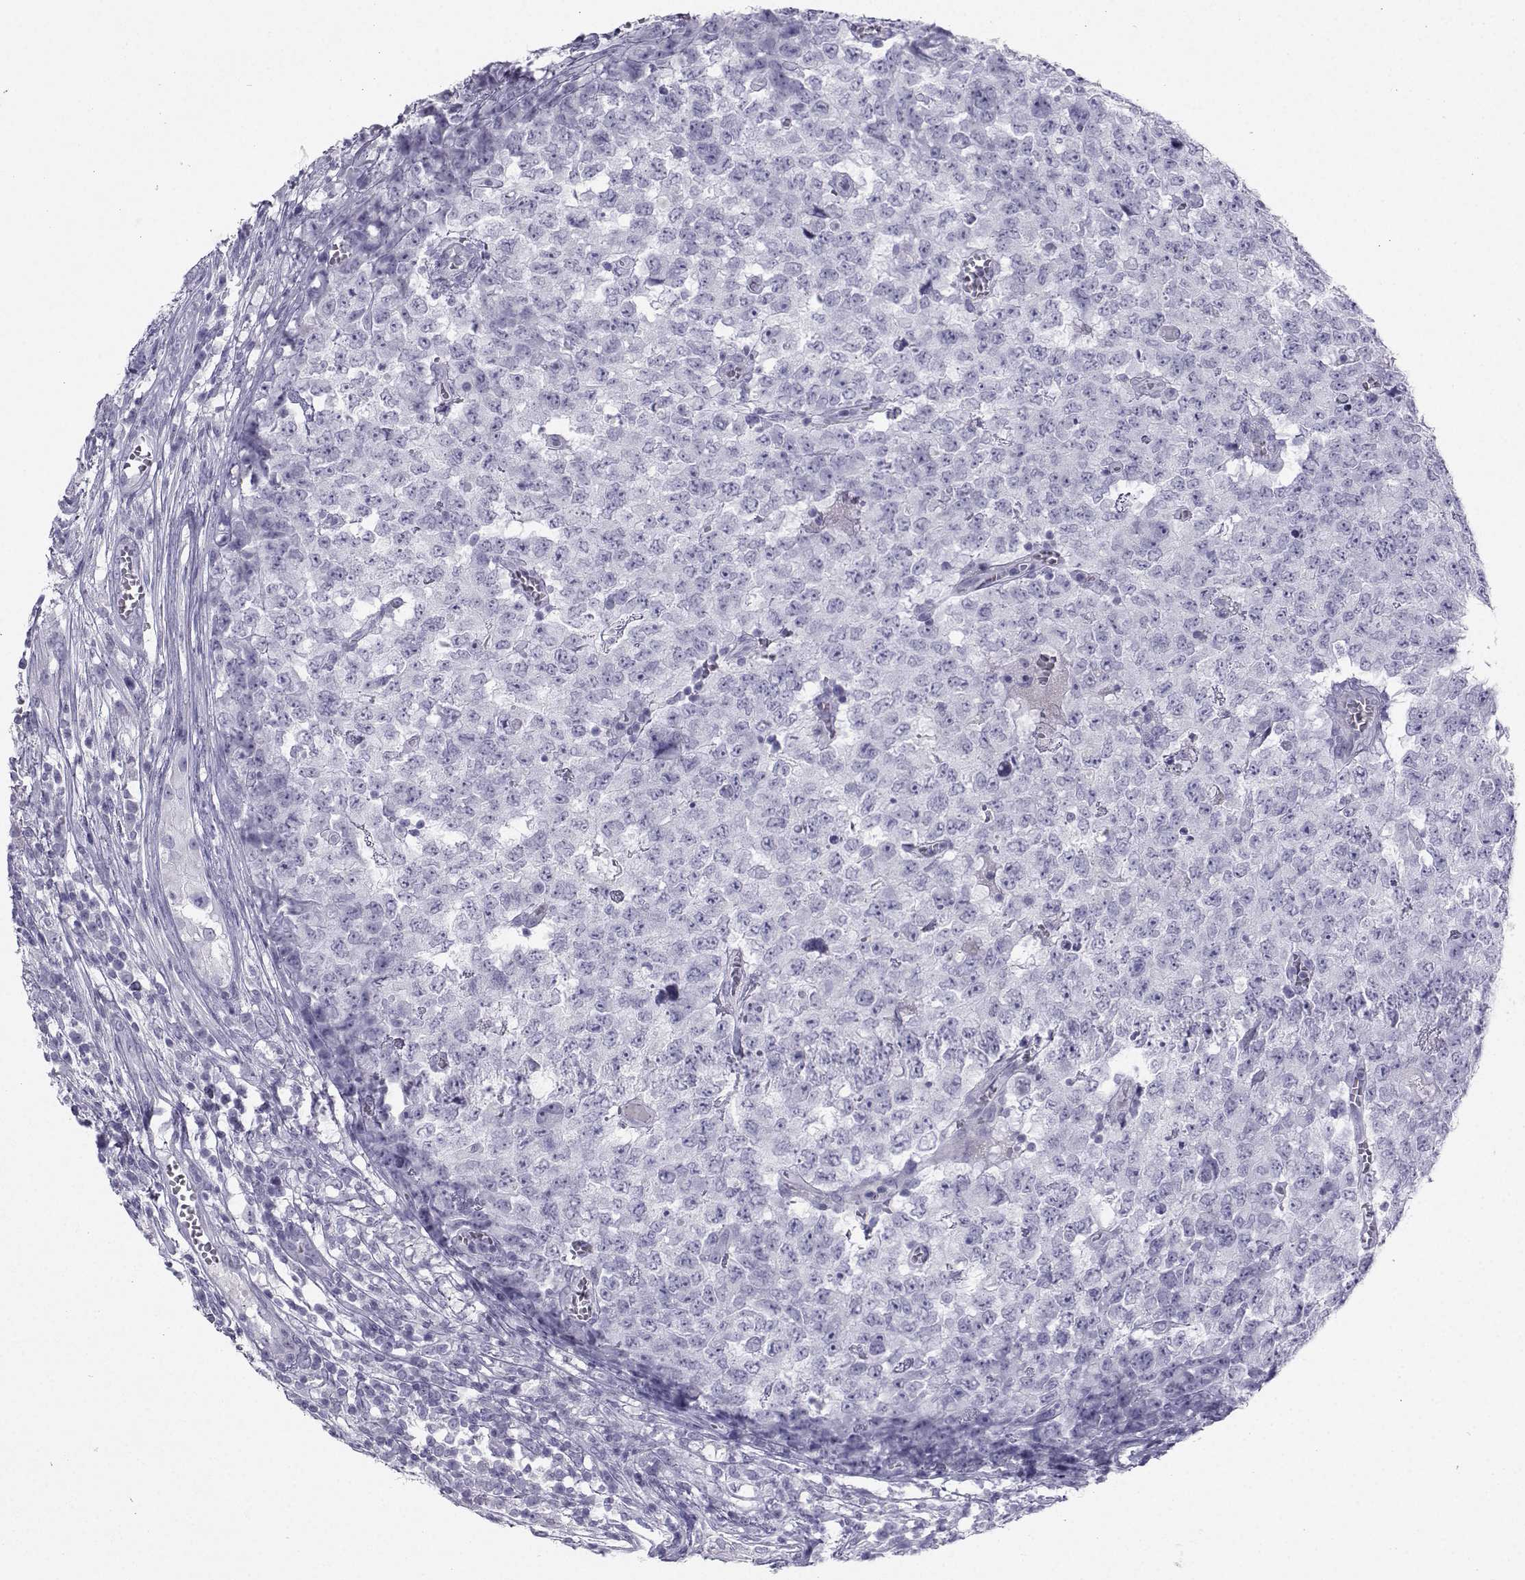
{"staining": {"intensity": "negative", "quantity": "none", "location": "none"}, "tissue": "testis cancer", "cell_type": "Tumor cells", "image_type": "cancer", "snomed": [{"axis": "morphology", "description": "Carcinoma, Embryonal, NOS"}, {"axis": "topography", "description": "Testis"}], "caption": "Testis cancer (embryonal carcinoma) stained for a protein using immunohistochemistry (IHC) shows no expression tumor cells.", "gene": "SST", "patient": {"sex": "male", "age": 23}}